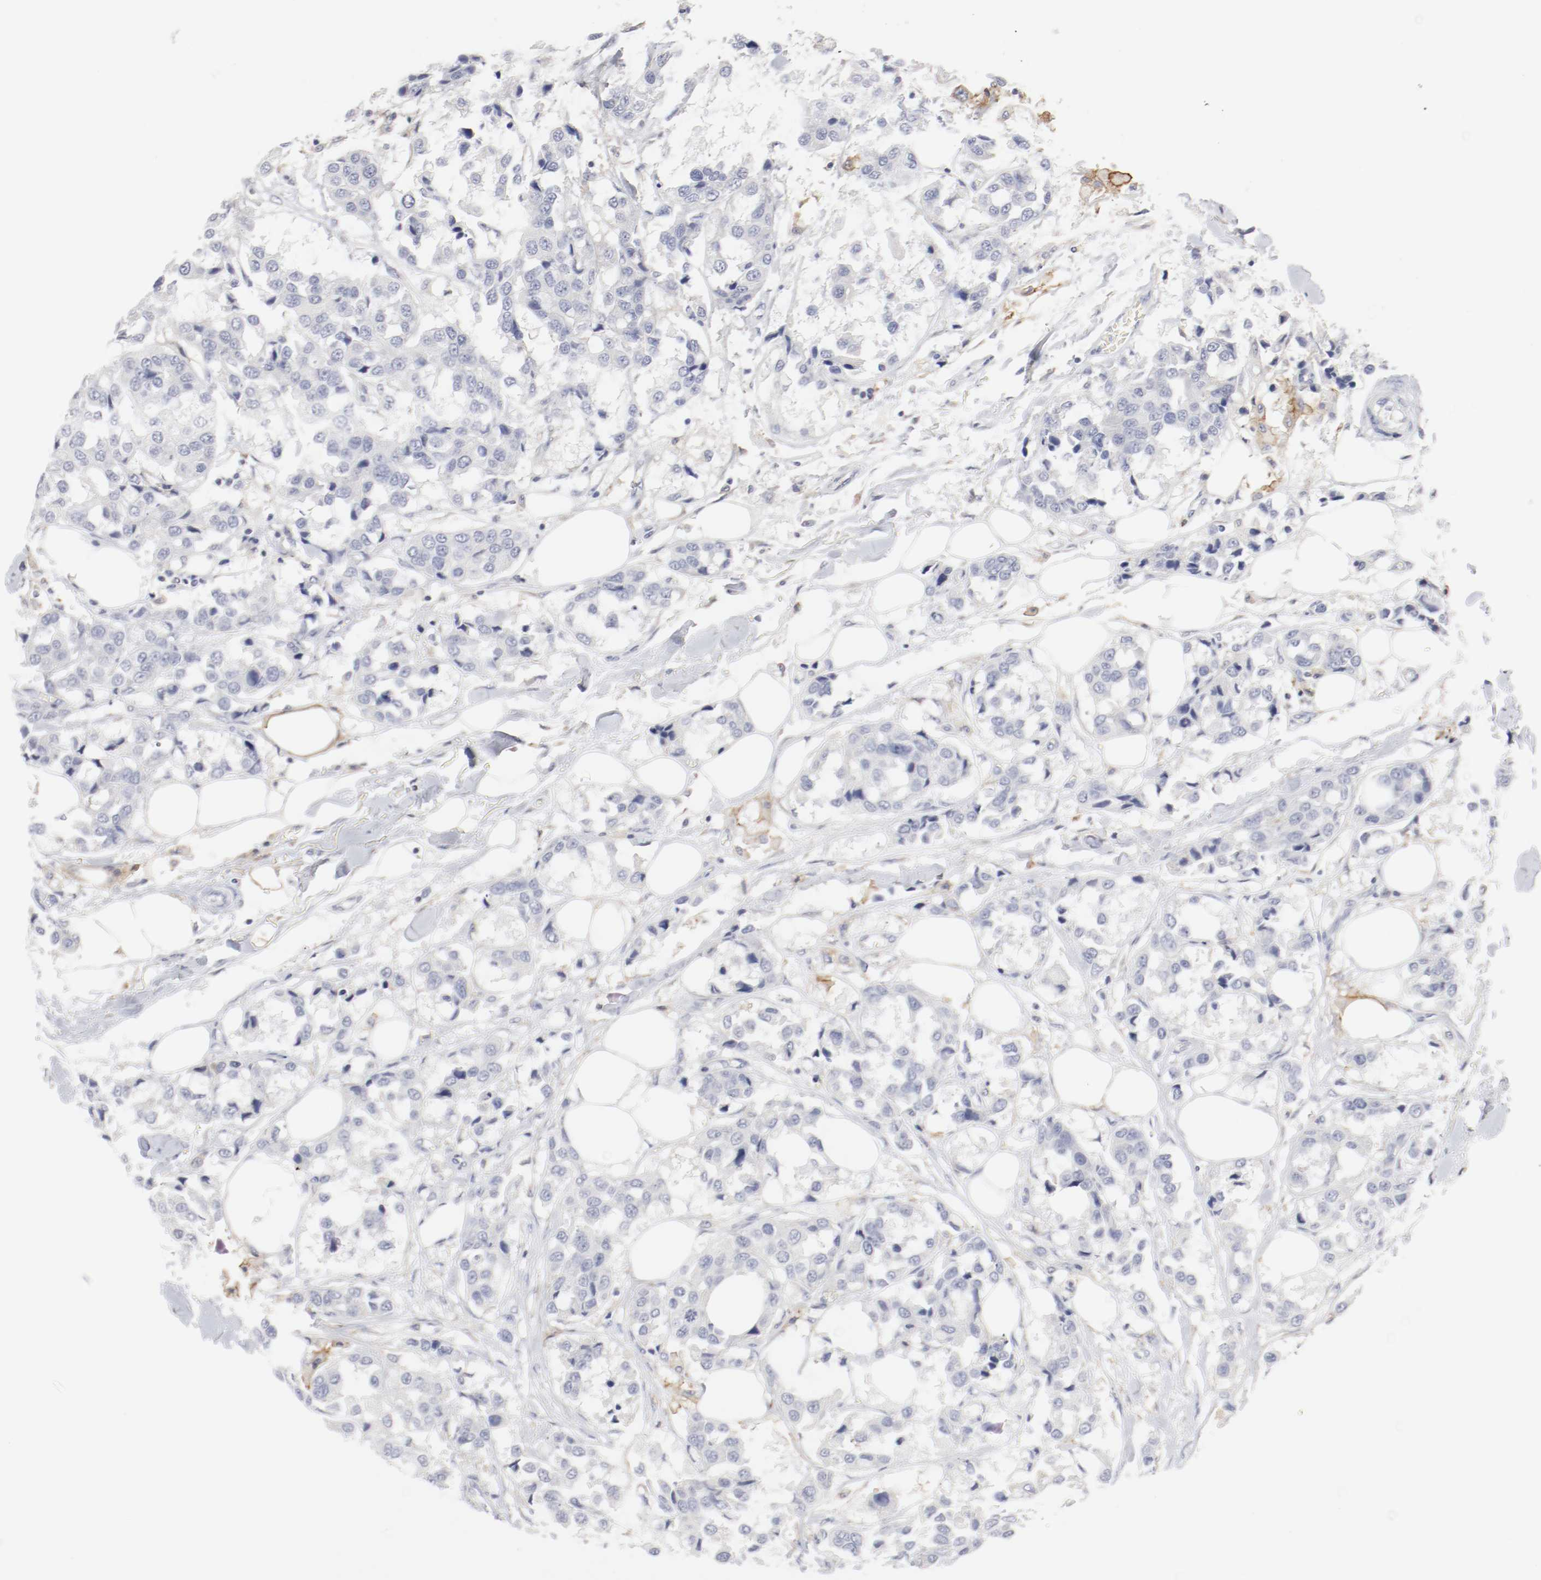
{"staining": {"intensity": "negative", "quantity": "none", "location": "none"}, "tissue": "breast cancer", "cell_type": "Tumor cells", "image_type": "cancer", "snomed": [{"axis": "morphology", "description": "Duct carcinoma"}, {"axis": "topography", "description": "Breast"}], "caption": "The image shows no significant staining in tumor cells of breast intraductal carcinoma.", "gene": "ITGAX", "patient": {"sex": "female", "age": 80}}